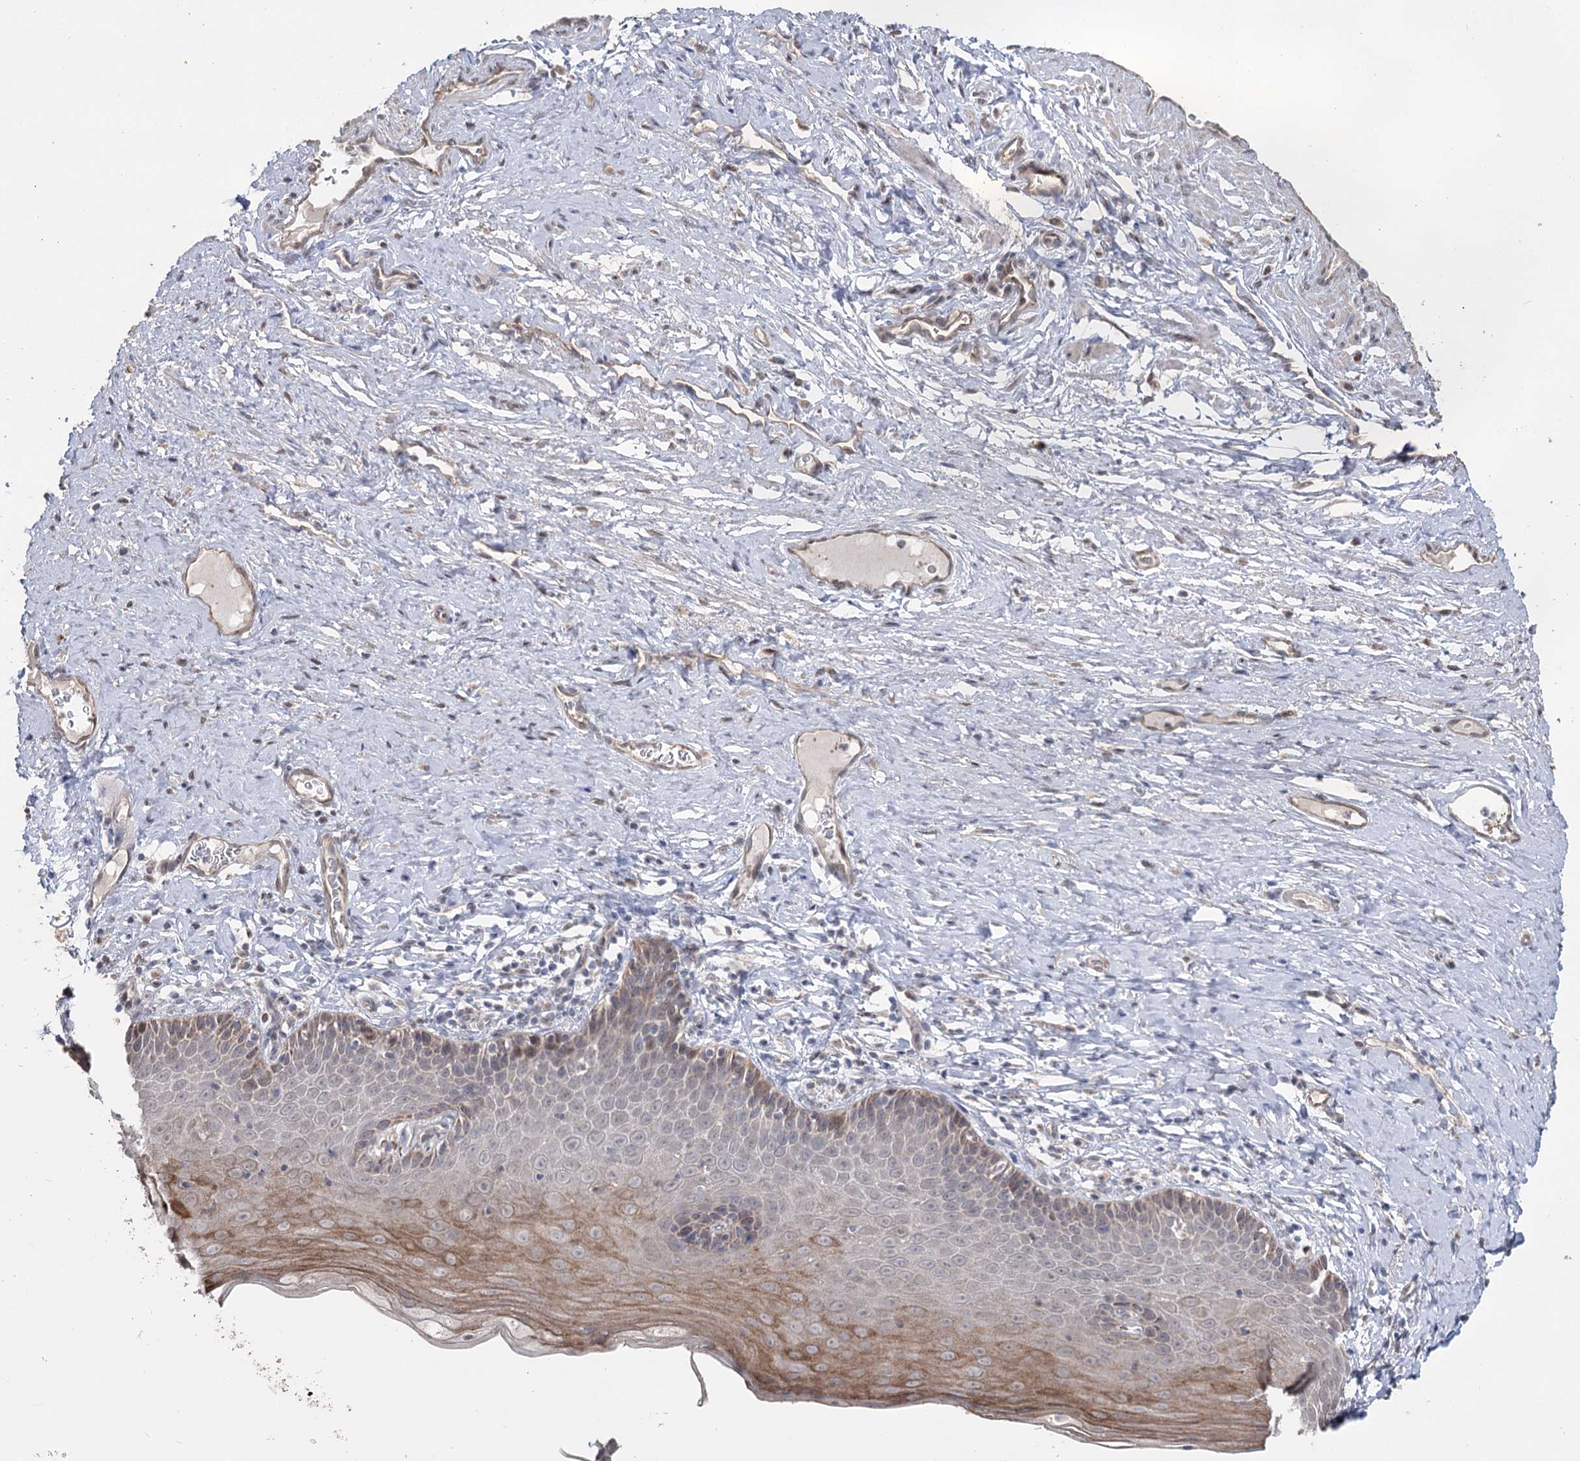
{"staining": {"intensity": "negative", "quantity": "none", "location": "none"}, "tissue": "cervix", "cell_type": "Glandular cells", "image_type": "normal", "snomed": [{"axis": "morphology", "description": "Normal tissue, NOS"}, {"axis": "topography", "description": "Cervix"}], "caption": "IHC of benign human cervix shows no staining in glandular cells.", "gene": "RUFY4", "patient": {"sex": "female", "age": 42}}